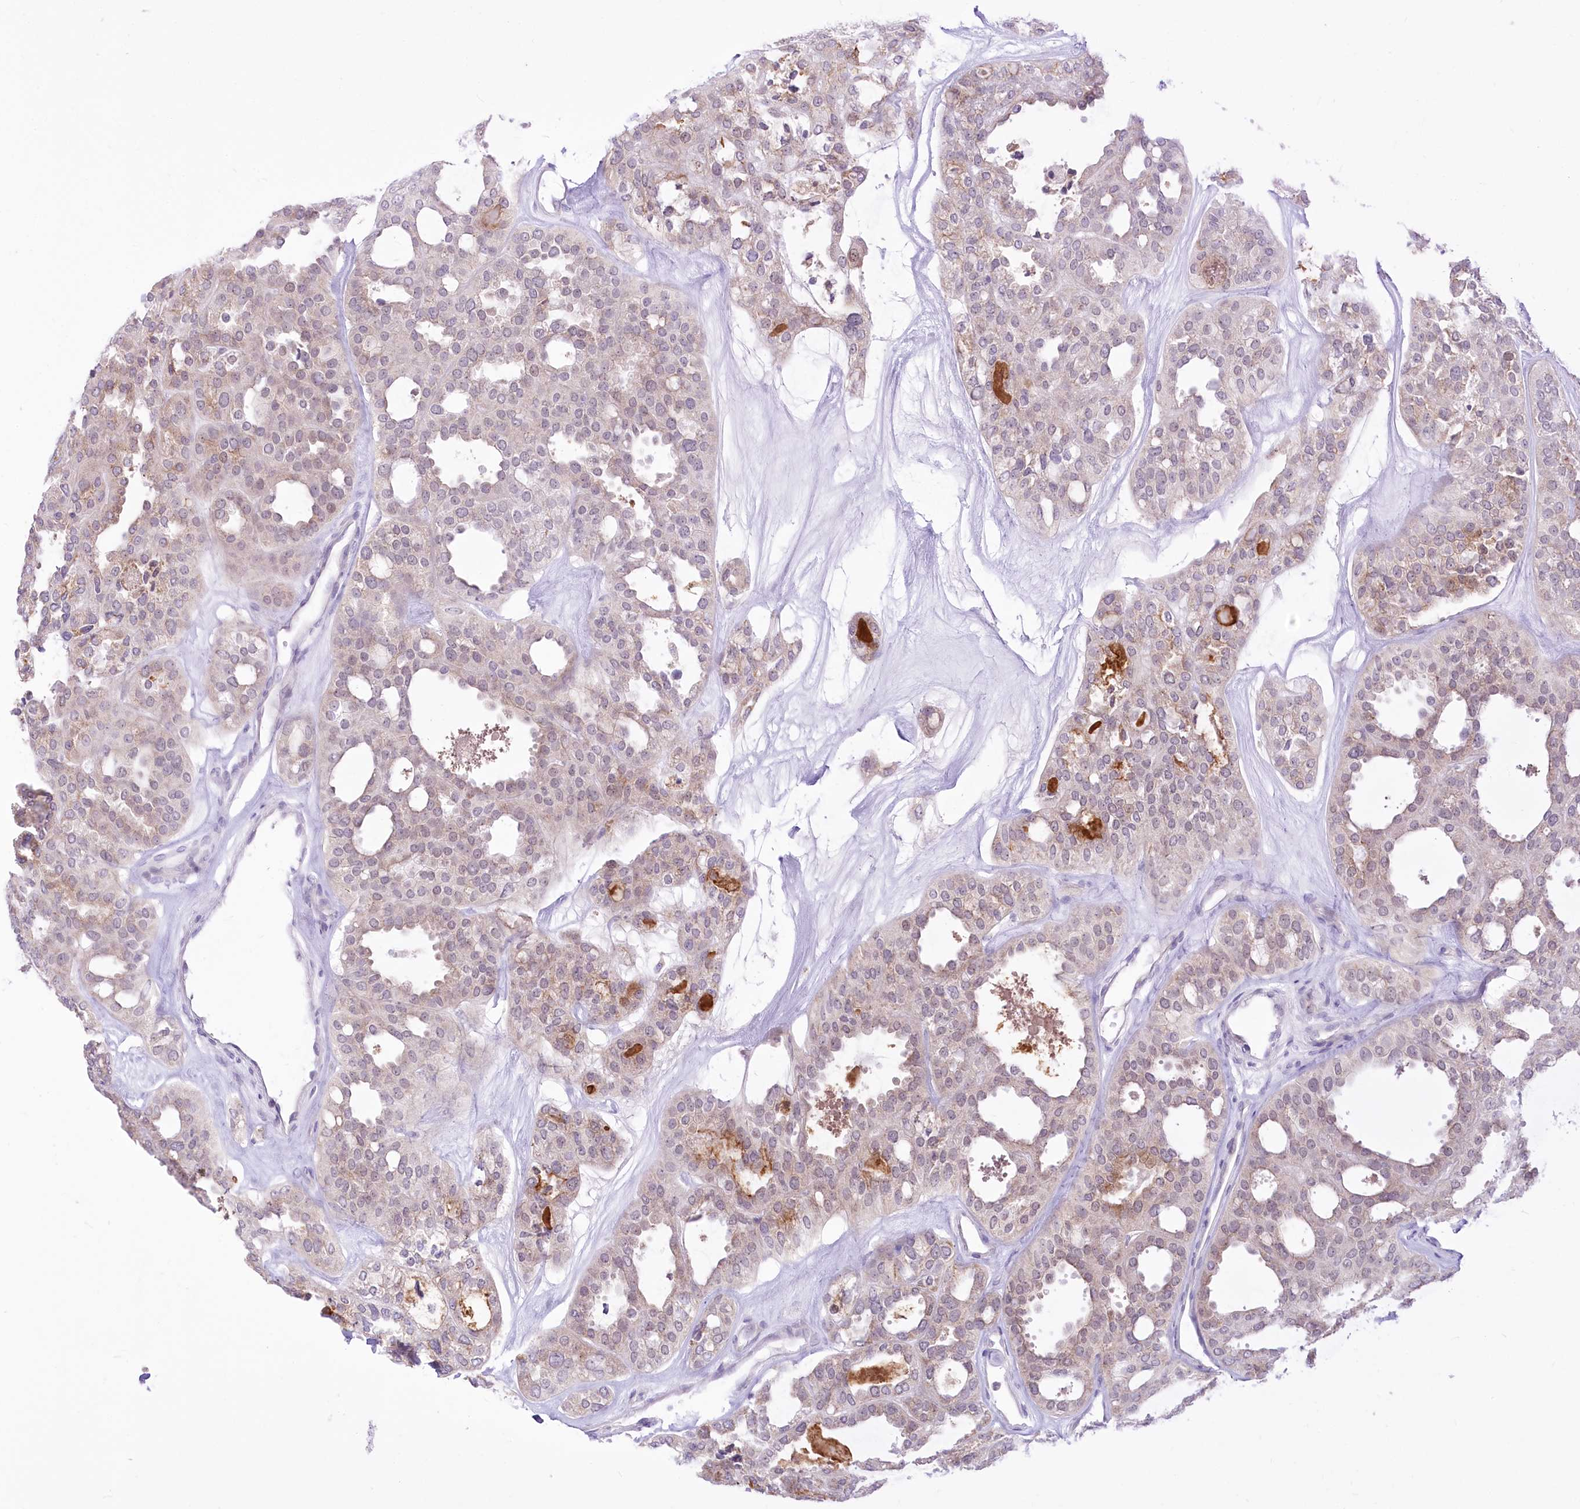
{"staining": {"intensity": "negative", "quantity": "none", "location": "none"}, "tissue": "thyroid cancer", "cell_type": "Tumor cells", "image_type": "cancer", "snomed": [{"axis": "morphology", "description": "Follicular adenoma carcinoma, NOS"}, {"axis": "topography", "description": "Thyroid gland"}], "caption": "High power microscopy image of an immunohistochemistry (IHC) image of thyroid cancer, revealing no significant expression in tumor cells.", "gene": "BEND7", "patient": {"sex": "male", "age": 75}}